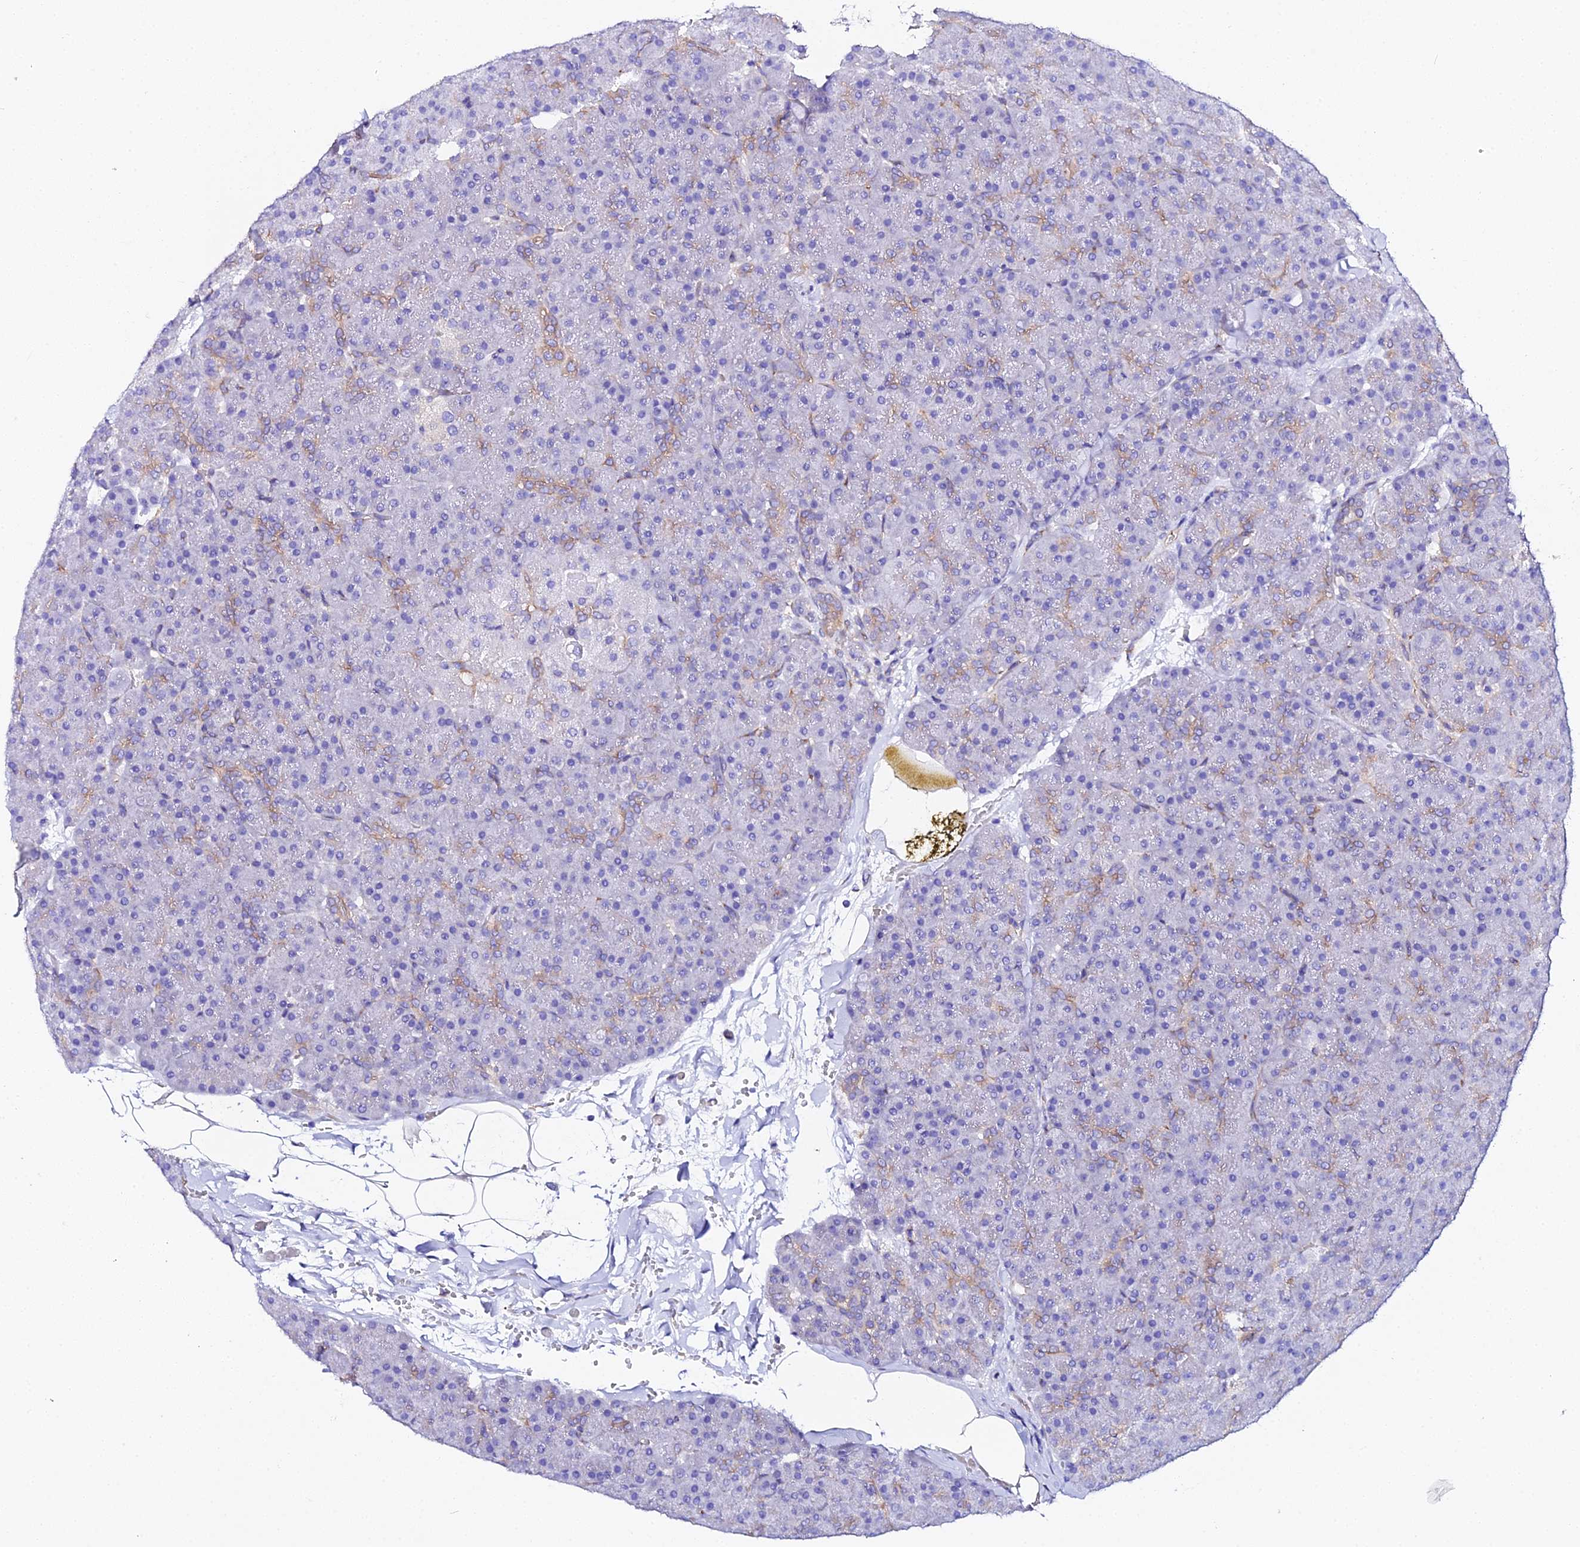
{"staining": {"intensity": "moderate", "quantity": "<25%", "location": "cytoplasmic/membranous"}, "tissue": "pancreas", "cell_type": "Exocrine glandular cells", "image_type": "normal", "snomed": [{"axis": "morphology", "description": "Normal tissue, NOS"}, {"axis": "topography", "description": "Pancreas"}], "caption": "Unremarkable pancreas exhibits moderate cytoplasmic/membranous staining in about <25% of exocrine glandular cells, visualized by immunohistochemistry.", "gene": "CFAP45", "patient": {"sex": "male", "age": 36}}